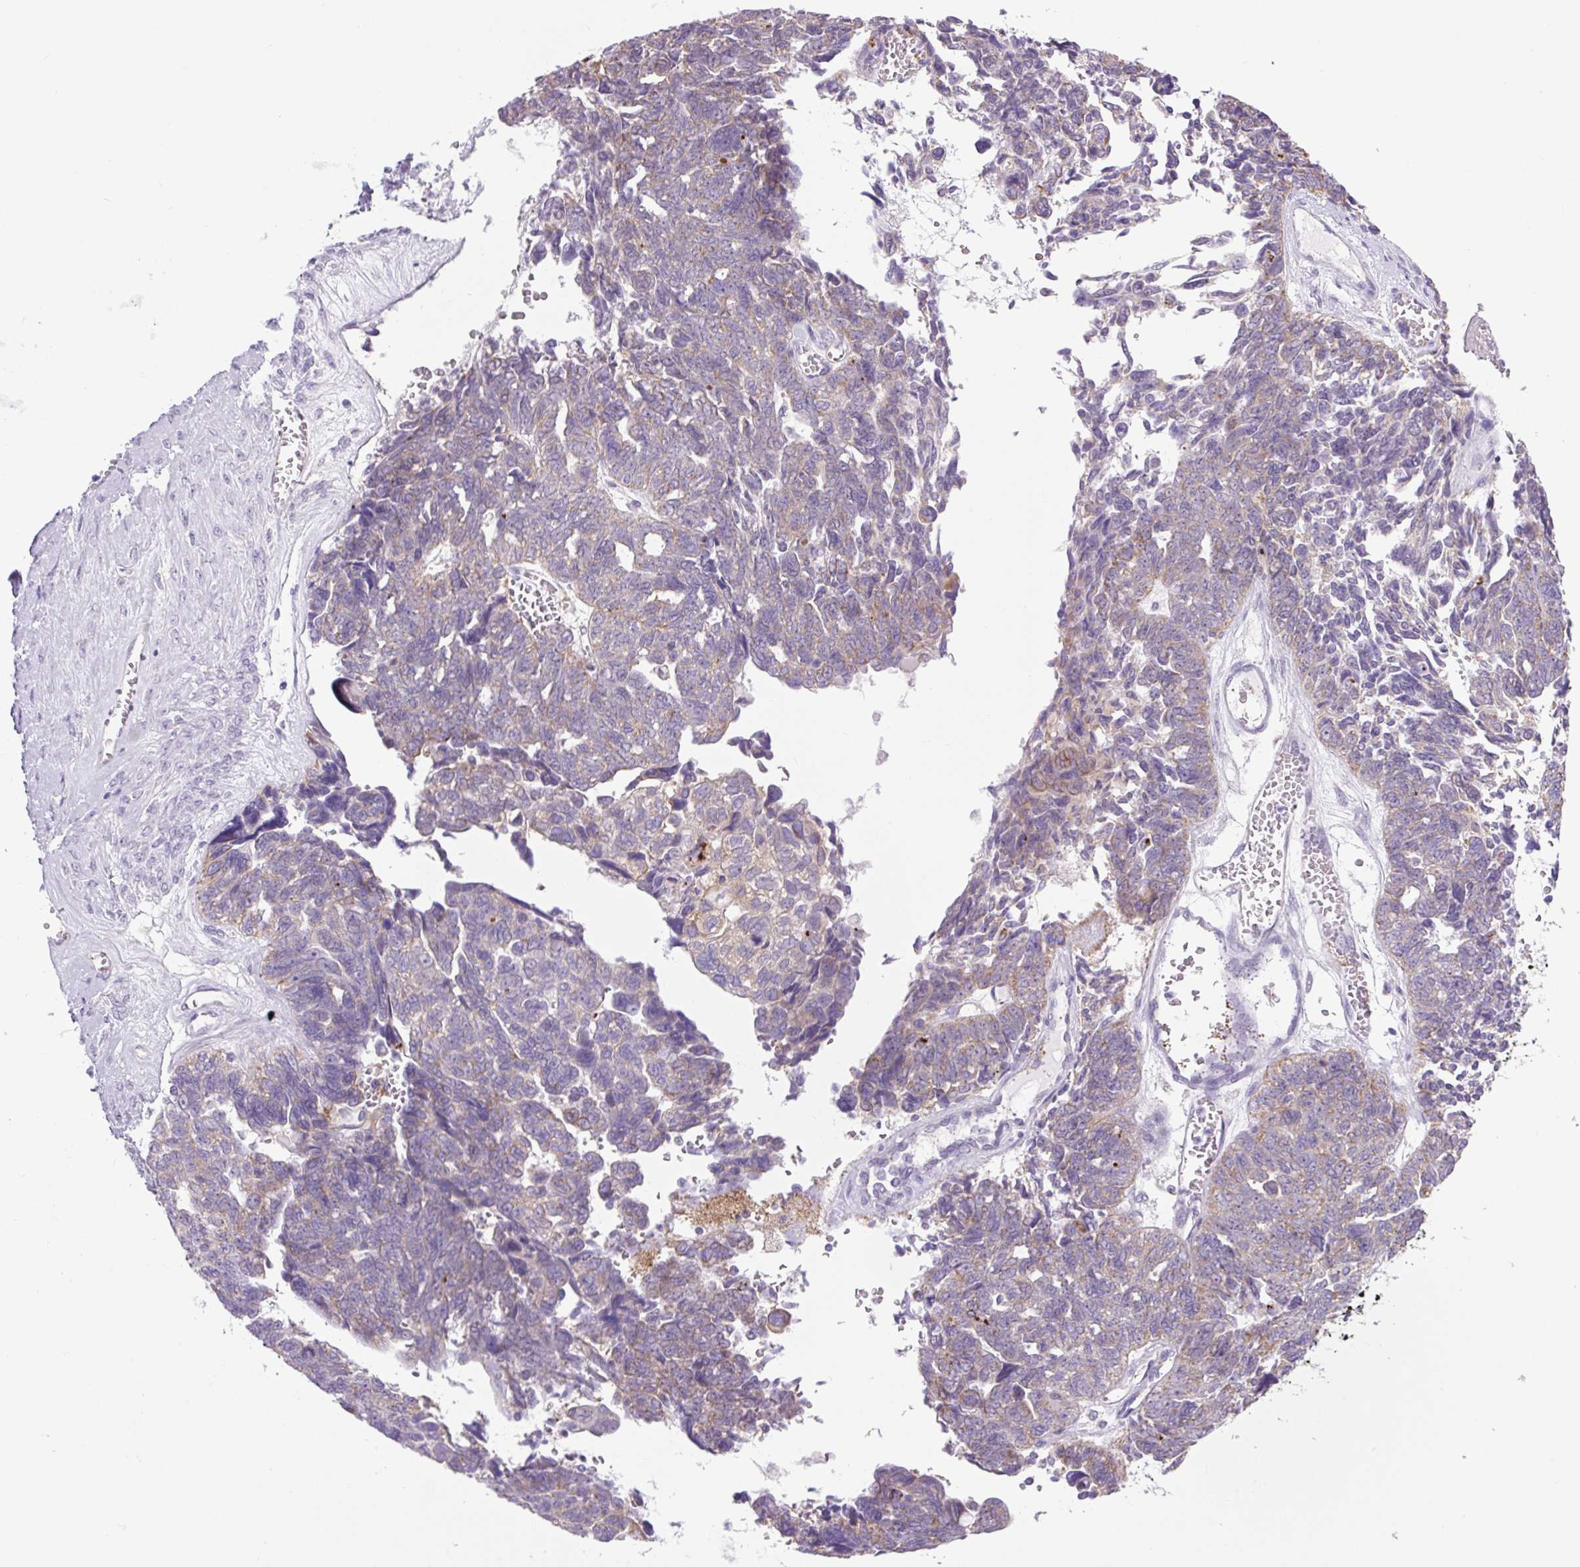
{"staining": {"intensity": "weak", "quantity": "25%-75%", "location": "cytoplasmic/membranous"}, "tissue": "ovarian cancer", "cell_type": "Tumor cells", "image_type": "cancer", "snomed": [{"axis": "morphology", "description": "Cystadenocarcinoma, serous, NOS"}, {"axis": "topography", "description": "Ovary"}], "caption": "Protein expression analysis of human ovarian cancer (serous cystadenocarcinoma) reveals weak cytoplasmic/membranous positivity in about 25%-75% of tumor cells.", "gene": "RNASE10", "patient": {"sex": "female", "age": 79}}